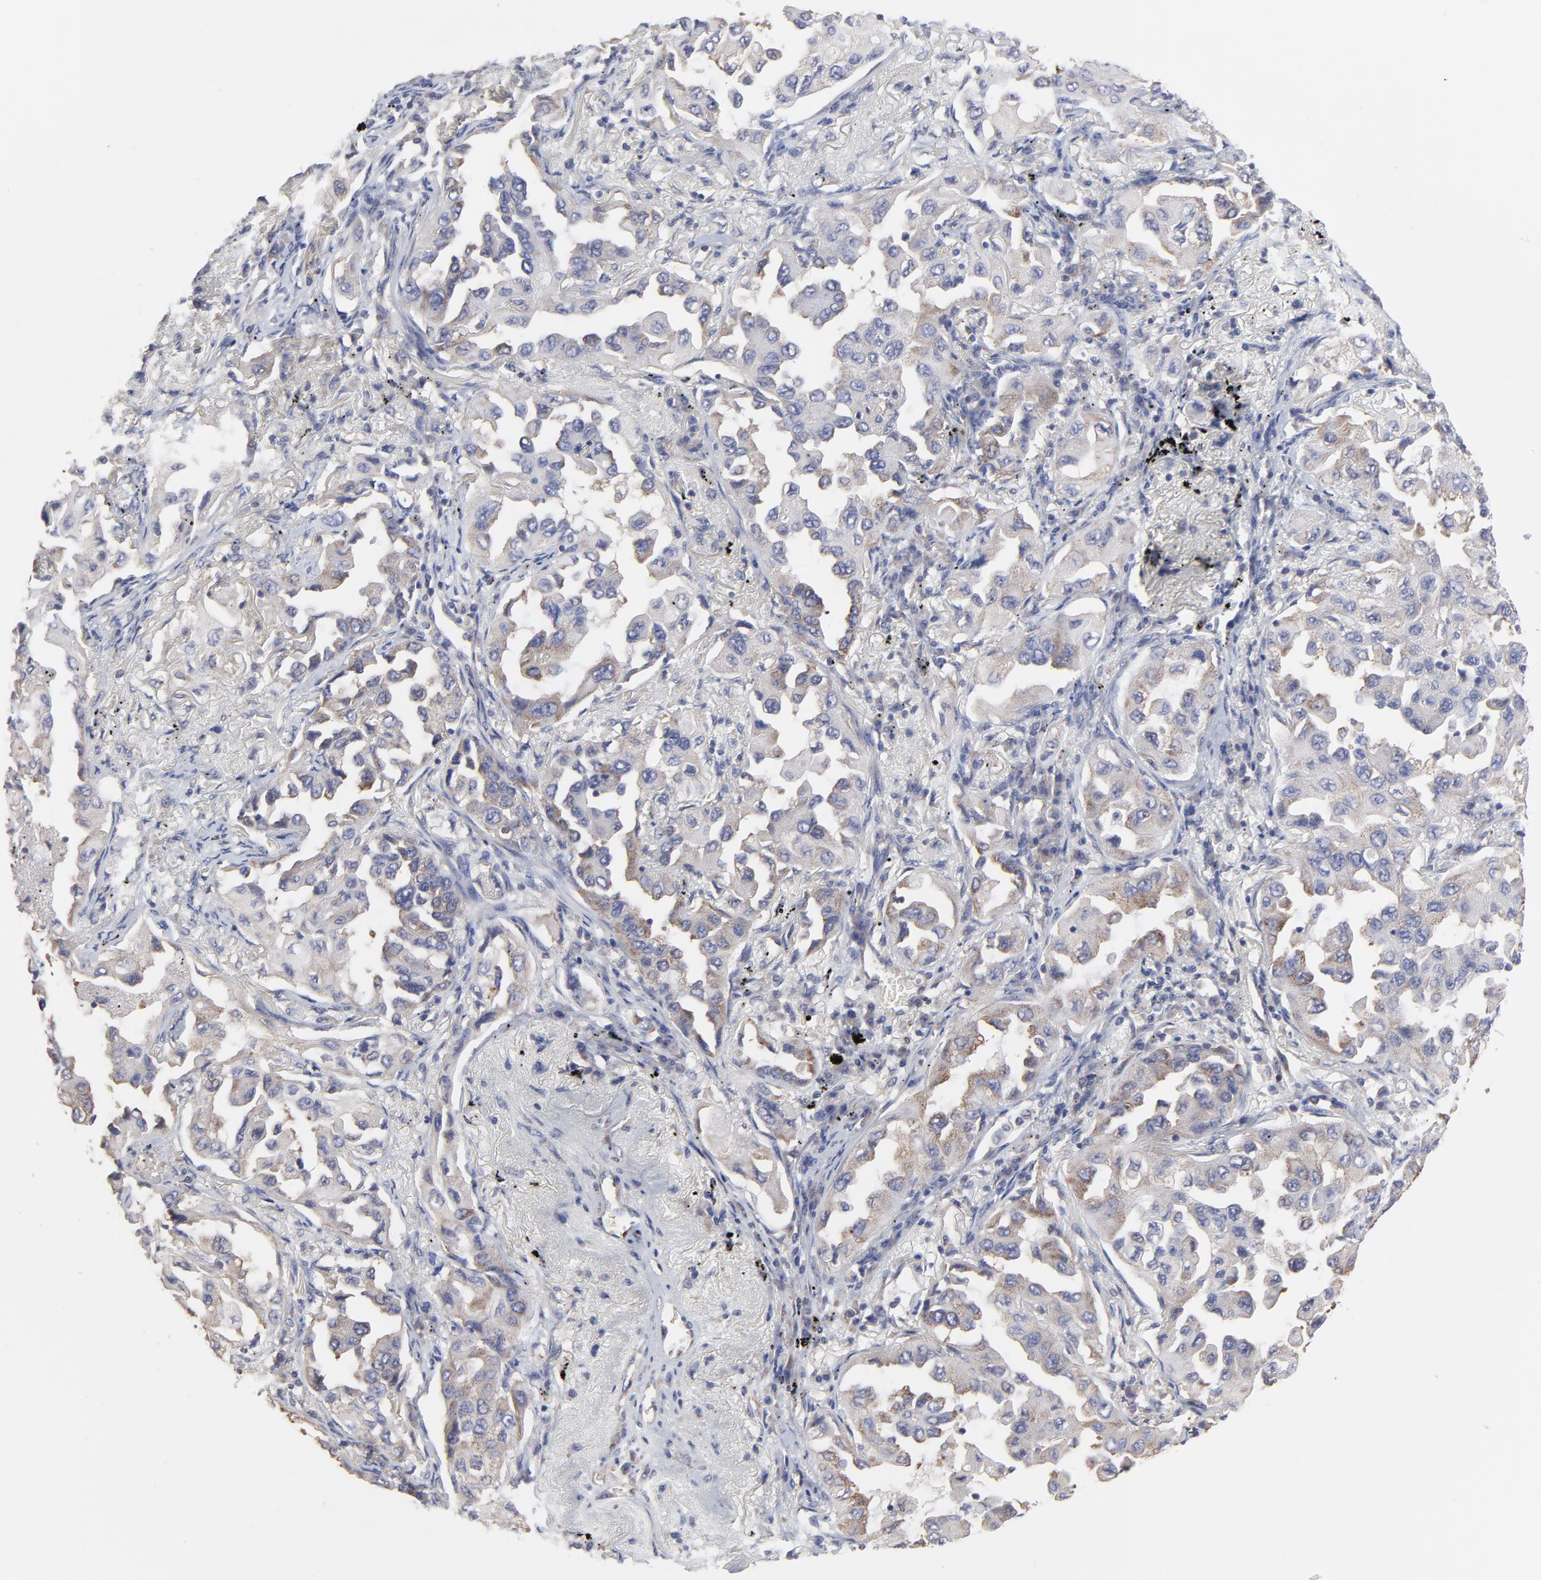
{"staining": {"intensity": "weak", "quantity": "<25%", "location": "cytoplasmic/membranous"}, "tissue": "lung cancer", "cell_type": "Tumor cells", "image_type": "cancer", "snomed": [{"axis": "morphology", "description": "Adenocarcinoma, NOS"}, {"axis": "topography", "description": "Lung"}], "caption": "Micrograph shows no protein positivity in tumor cells of lung cancer (adenocarcinoma) tissue.", "gene": "CCT2", "patient": {"sex": "female", "age": 65}}